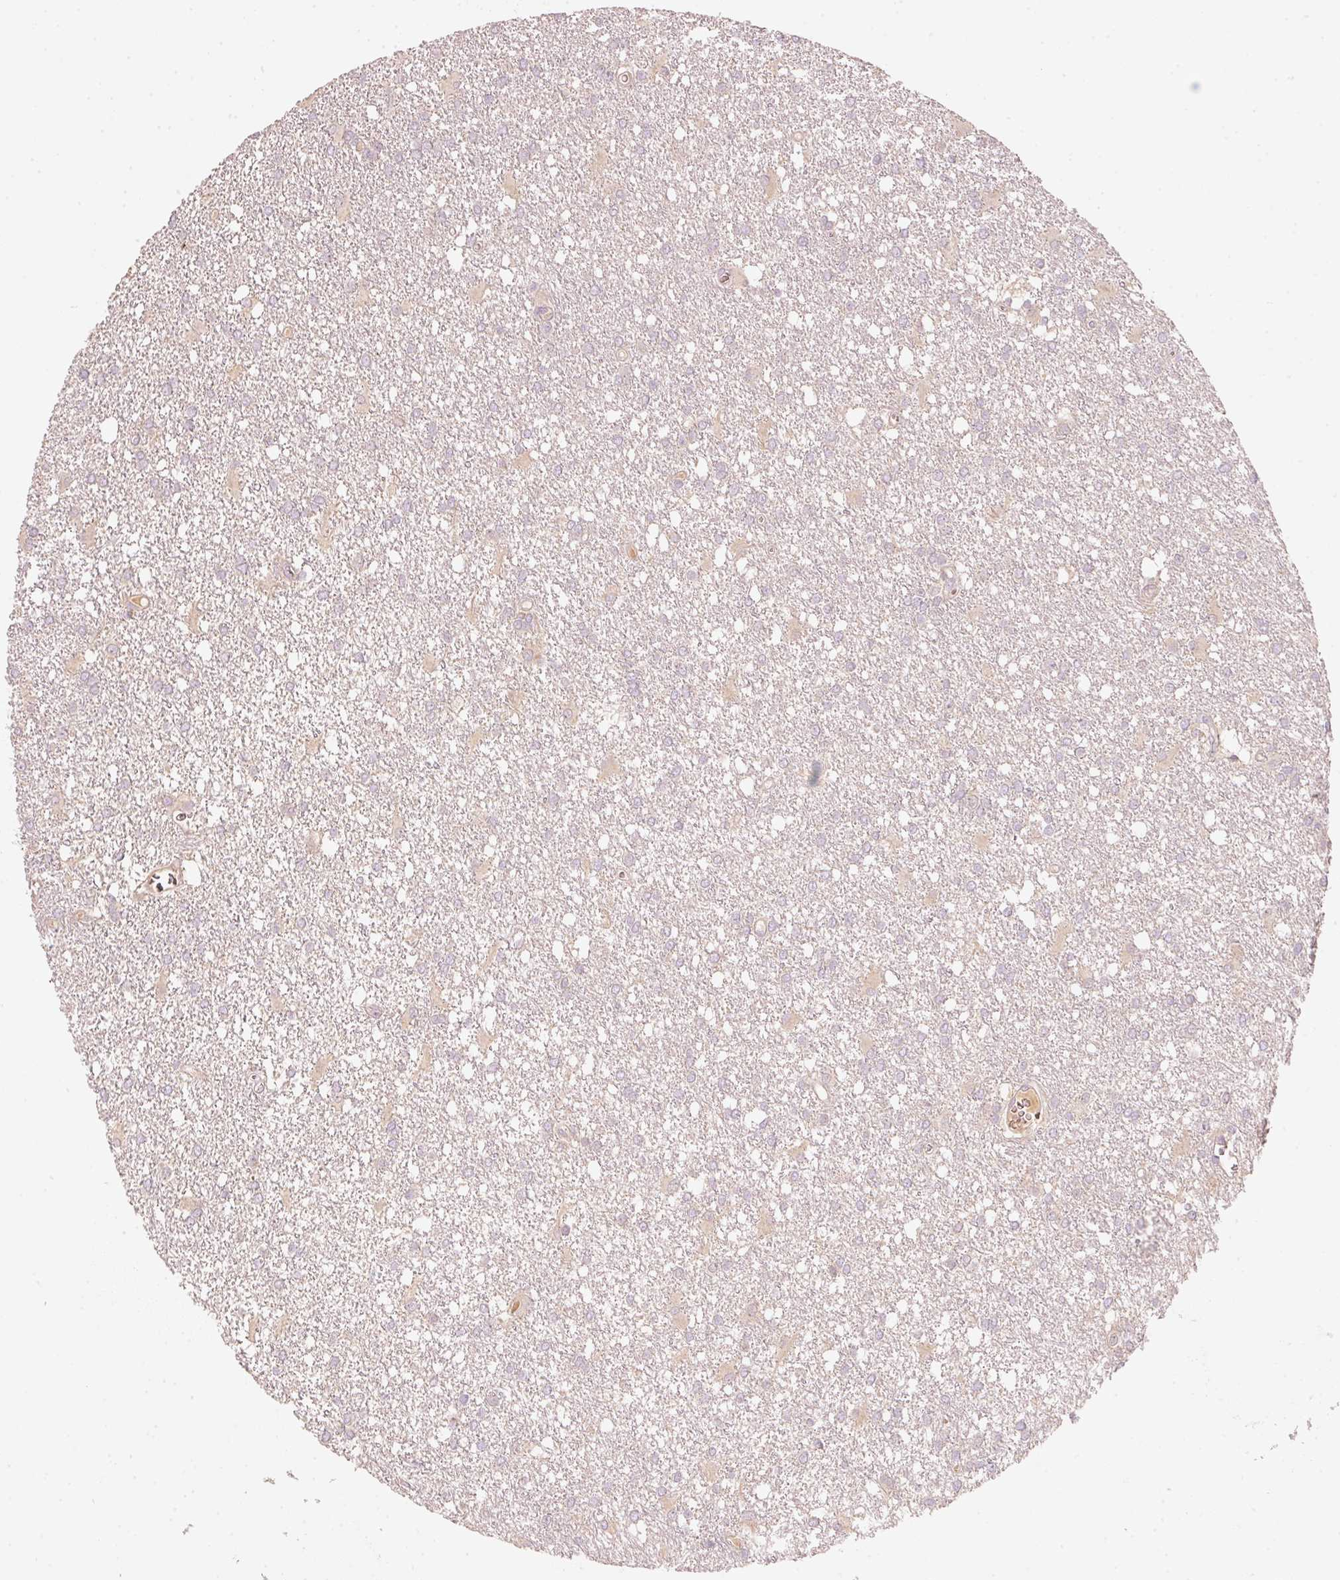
{"staining": {"intensity": "negative", "quantity": "none", "location": "none"}, "tissue": "glioma", "cell_type": "Tumor cells", "image_type": "cancer", "snomed": [{"axis": "morphology", "description": "Glioma, malignant, High grade"}, {"axis": "topography", "description": "Brain"}], "caption": "Immunohistochemistry micrograph of human glioma stained for a protein (brown), which reveals no expression in tumor cells. The staining is performed using DAB (3,3'-diaminobenzidine) brown chromogen with nuclei counter-stained in using hematoxylin.", "gene": "KLHL21", "patient": {"sex": "male", "age": 48}}